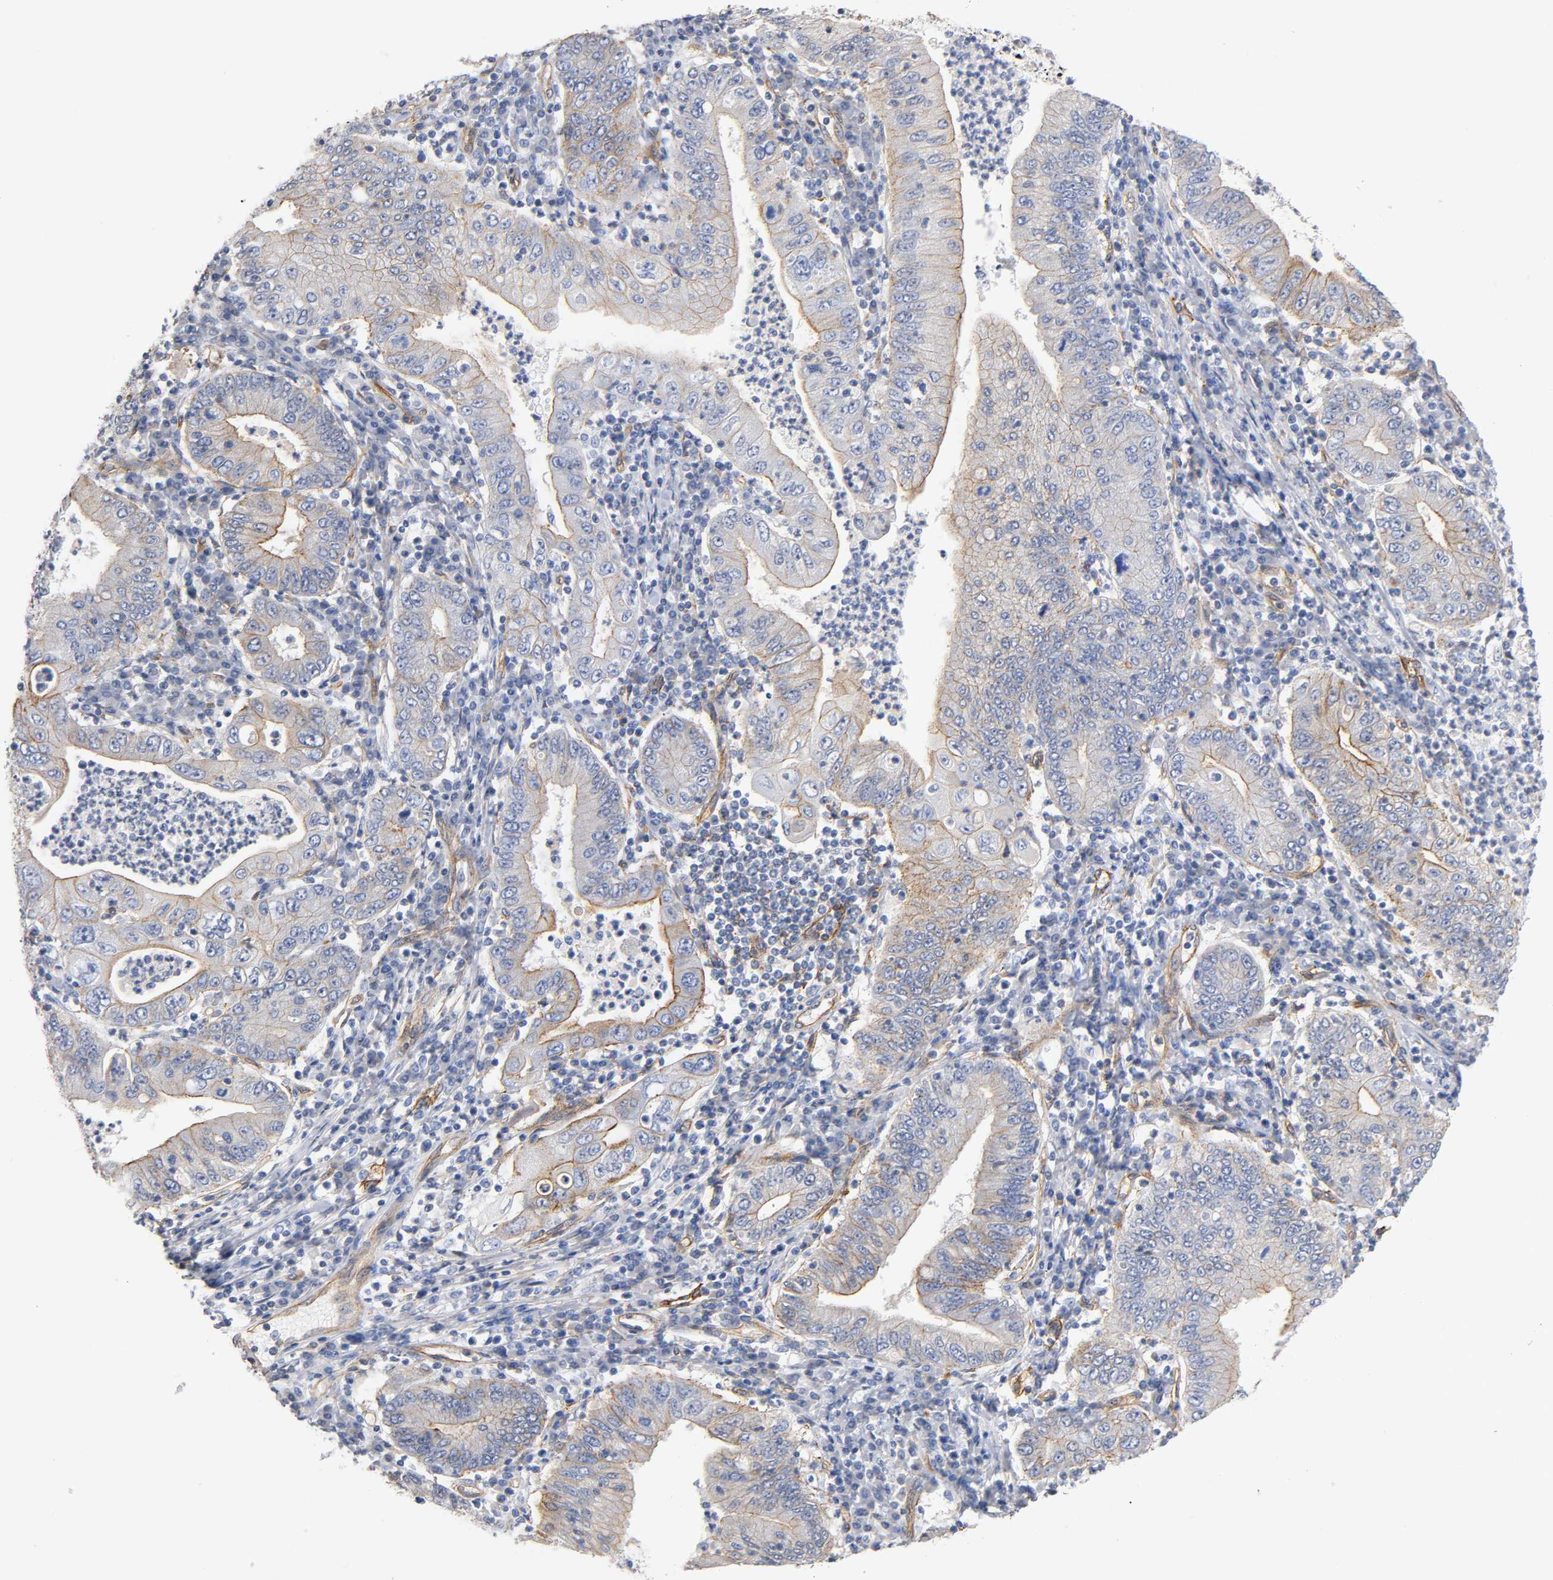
{"staining": {"intensity": "moderate", "quantity": ">75%", "location": "cytoplasmic/membranous"}, "tissue": "stomach cancer", "cell_type": "Tumor cells", "image_type": "cancer", "snomed": [{"axis": "morphology", "description": "Normal tissue, NOS"}, {"axis": "morphology", "description": "Adenocarcinoma, NOS"}, {"axis": "topography", "description": "Esophagus"}, {"axis": "topography", "description": "Stomach, upper"}, {"axis": "topography", "description": "Peripheral nerve tissue"}], "caption": "A histopathology image showing moderate cytoplasmic/membranous expression in approximately >75% of tumor cells in stomach adenocarcinoma, as visualized by brown immunohistochemical staining.", "gene": "SPTAN1", "patient": {"sex": "male", "age": 62}}